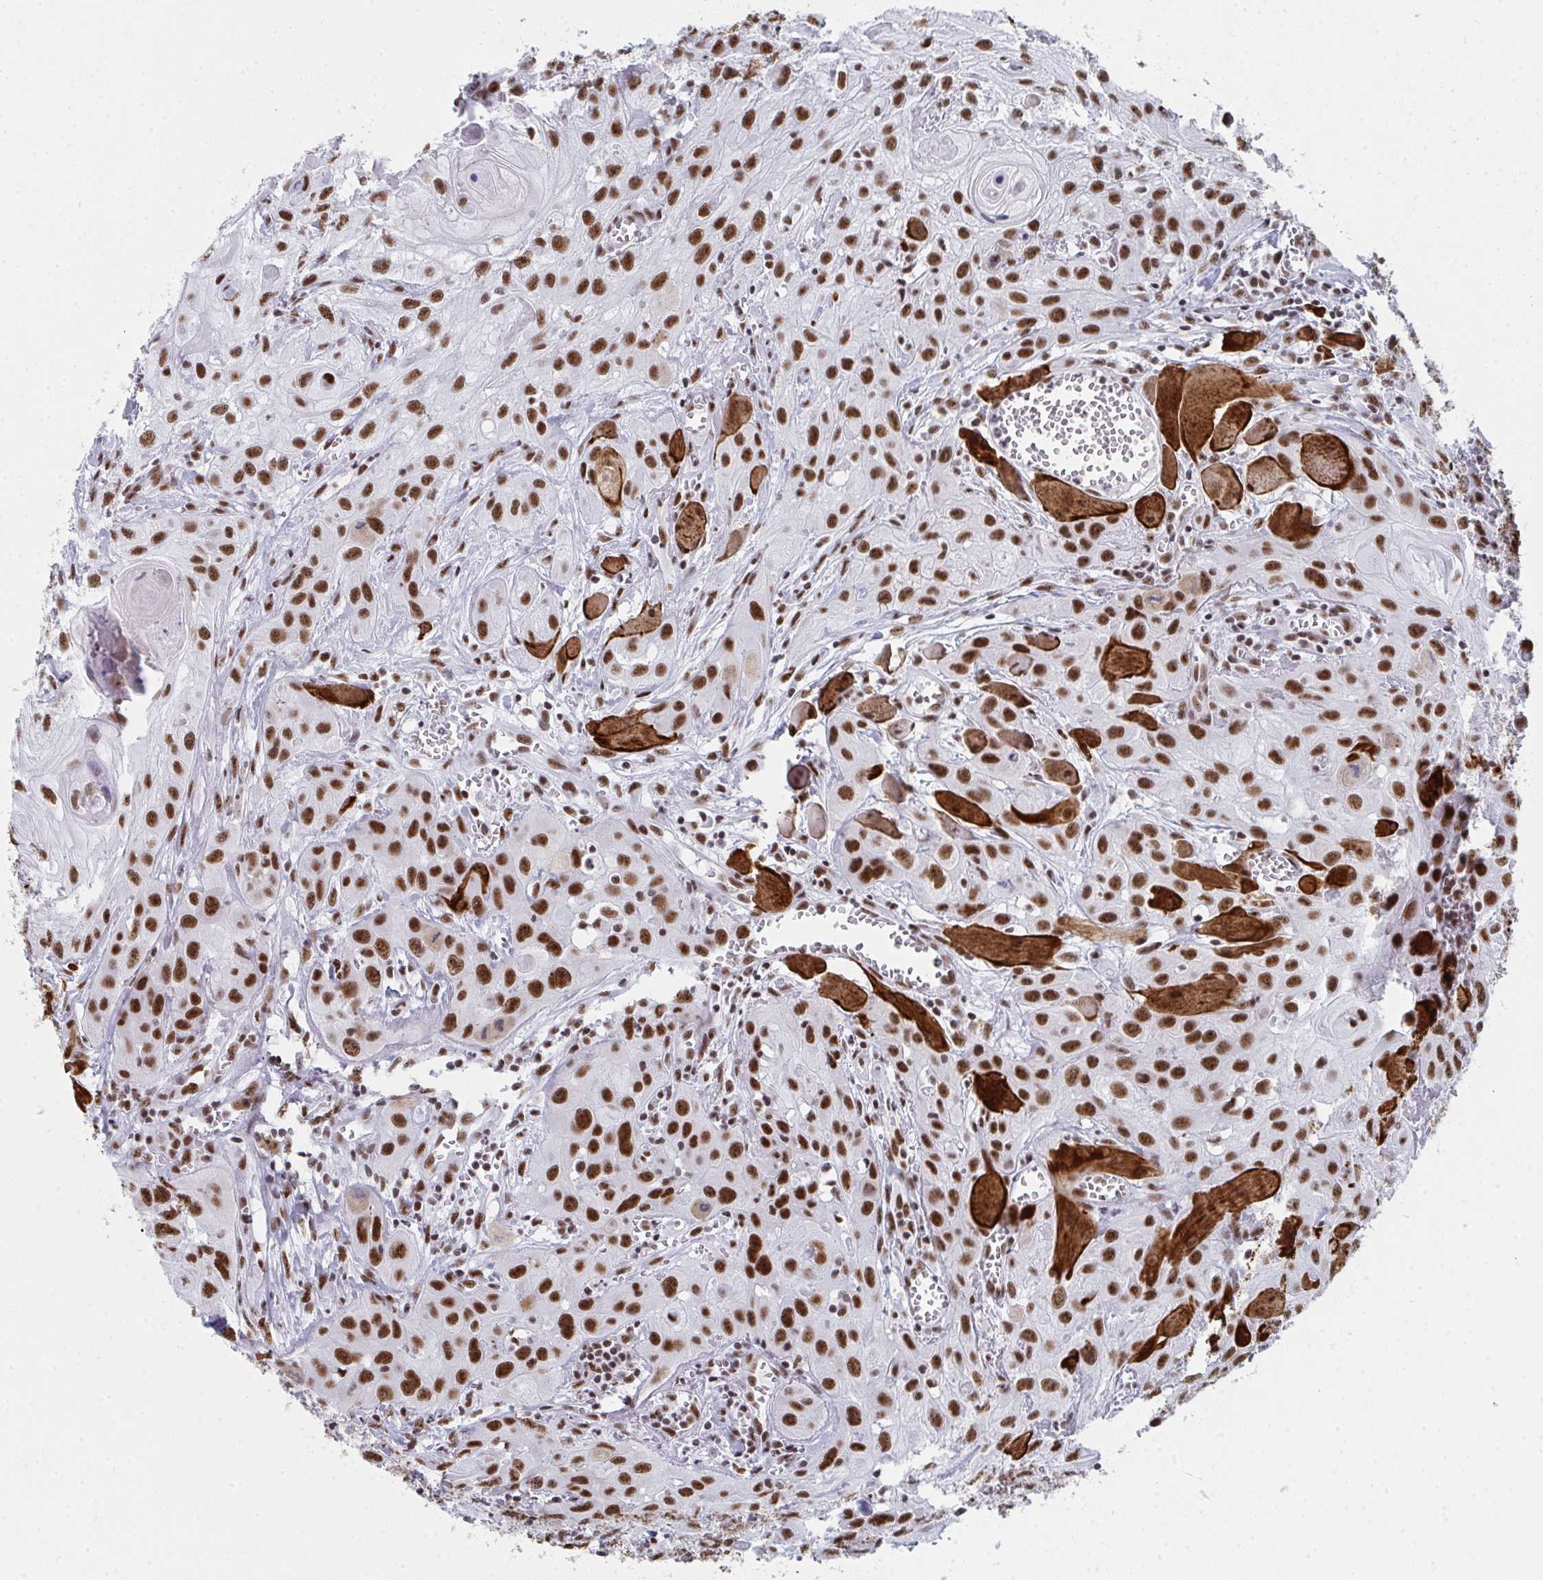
{"staining": {"intensity": "moderate", "quantity": ">75%", "location": "nuclear"}, "tissue": "head and neck cancer", "cell_type": "Tumor cells", "image_type": "cancer", "snomed": [{"axis": "morphology", "description": "Squamous cell carcinoma, NOS"}, {"axis": "topography", "description": "Oral tissue"}, {"axis": "topography", "description": "Head-Neck"}], "caption": "The photomicrograph reveals immunohistochemical staining of head and neck squamous cell carcinoma. There is moderate nuclear staining is present in about >75% of tumor cells.", "gene": "SNRNP70", "patient": {"sex": "male", "age": 58}}